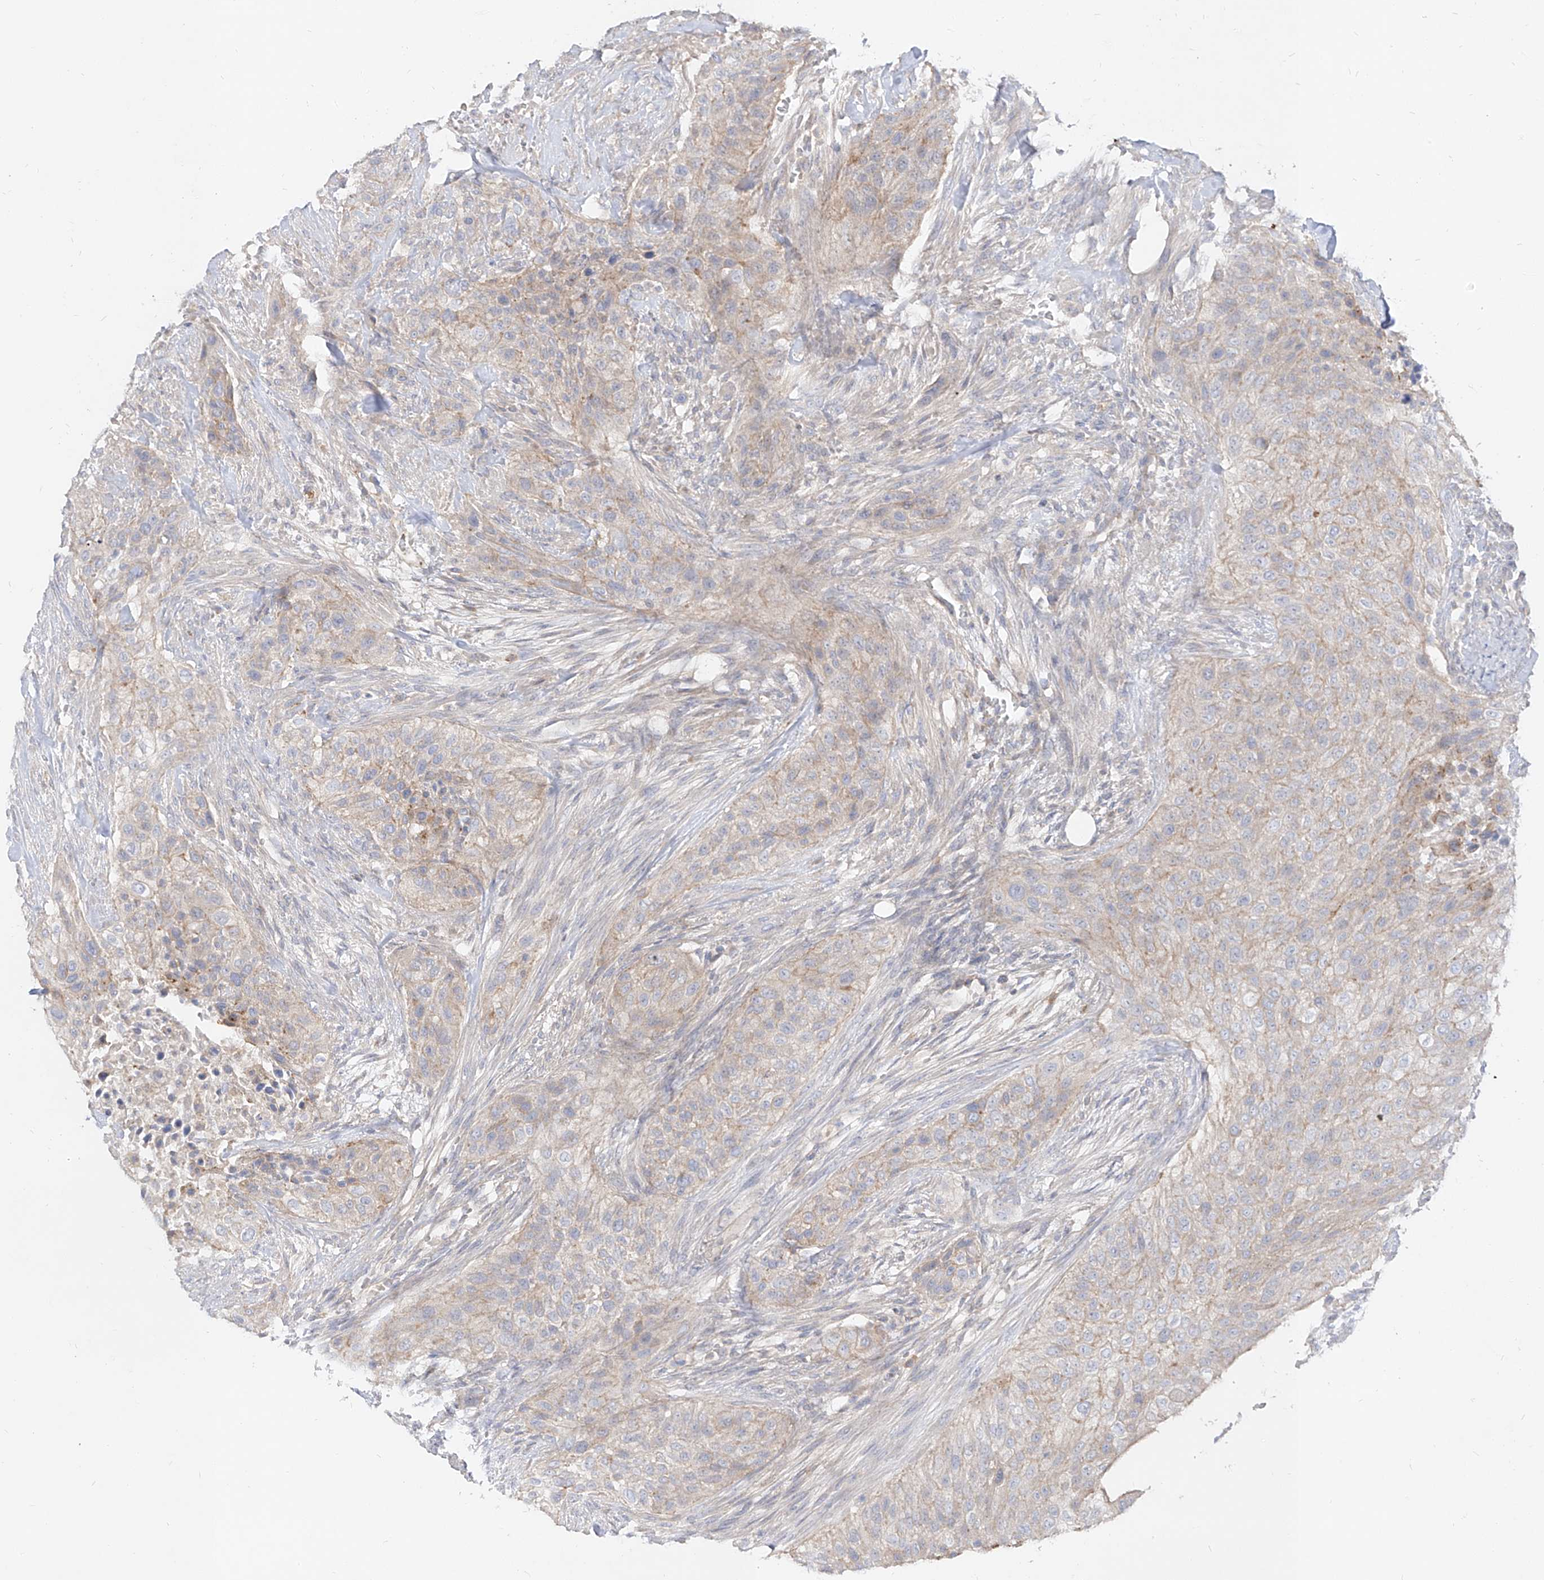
{"staining": {"intensity": "weak", "quantity": "<25%", "location": "cytoplasmic/membranous"}, "tissue": "urothelial cancer", "cell_type": "Tumor cells", "image_type": "cancer", "snomed": [{"axis": "morphology", "description": "Urothelial carcinoma, High grade"}, {"axis": "topography", "description": "Urinary bladder"}], "caption": "The image shows no significant positivity in tumor cells of high-grade urothelial carcinoma.", "gene": "RBFOX3", "patient": {"sex": "male", "age": 35}}